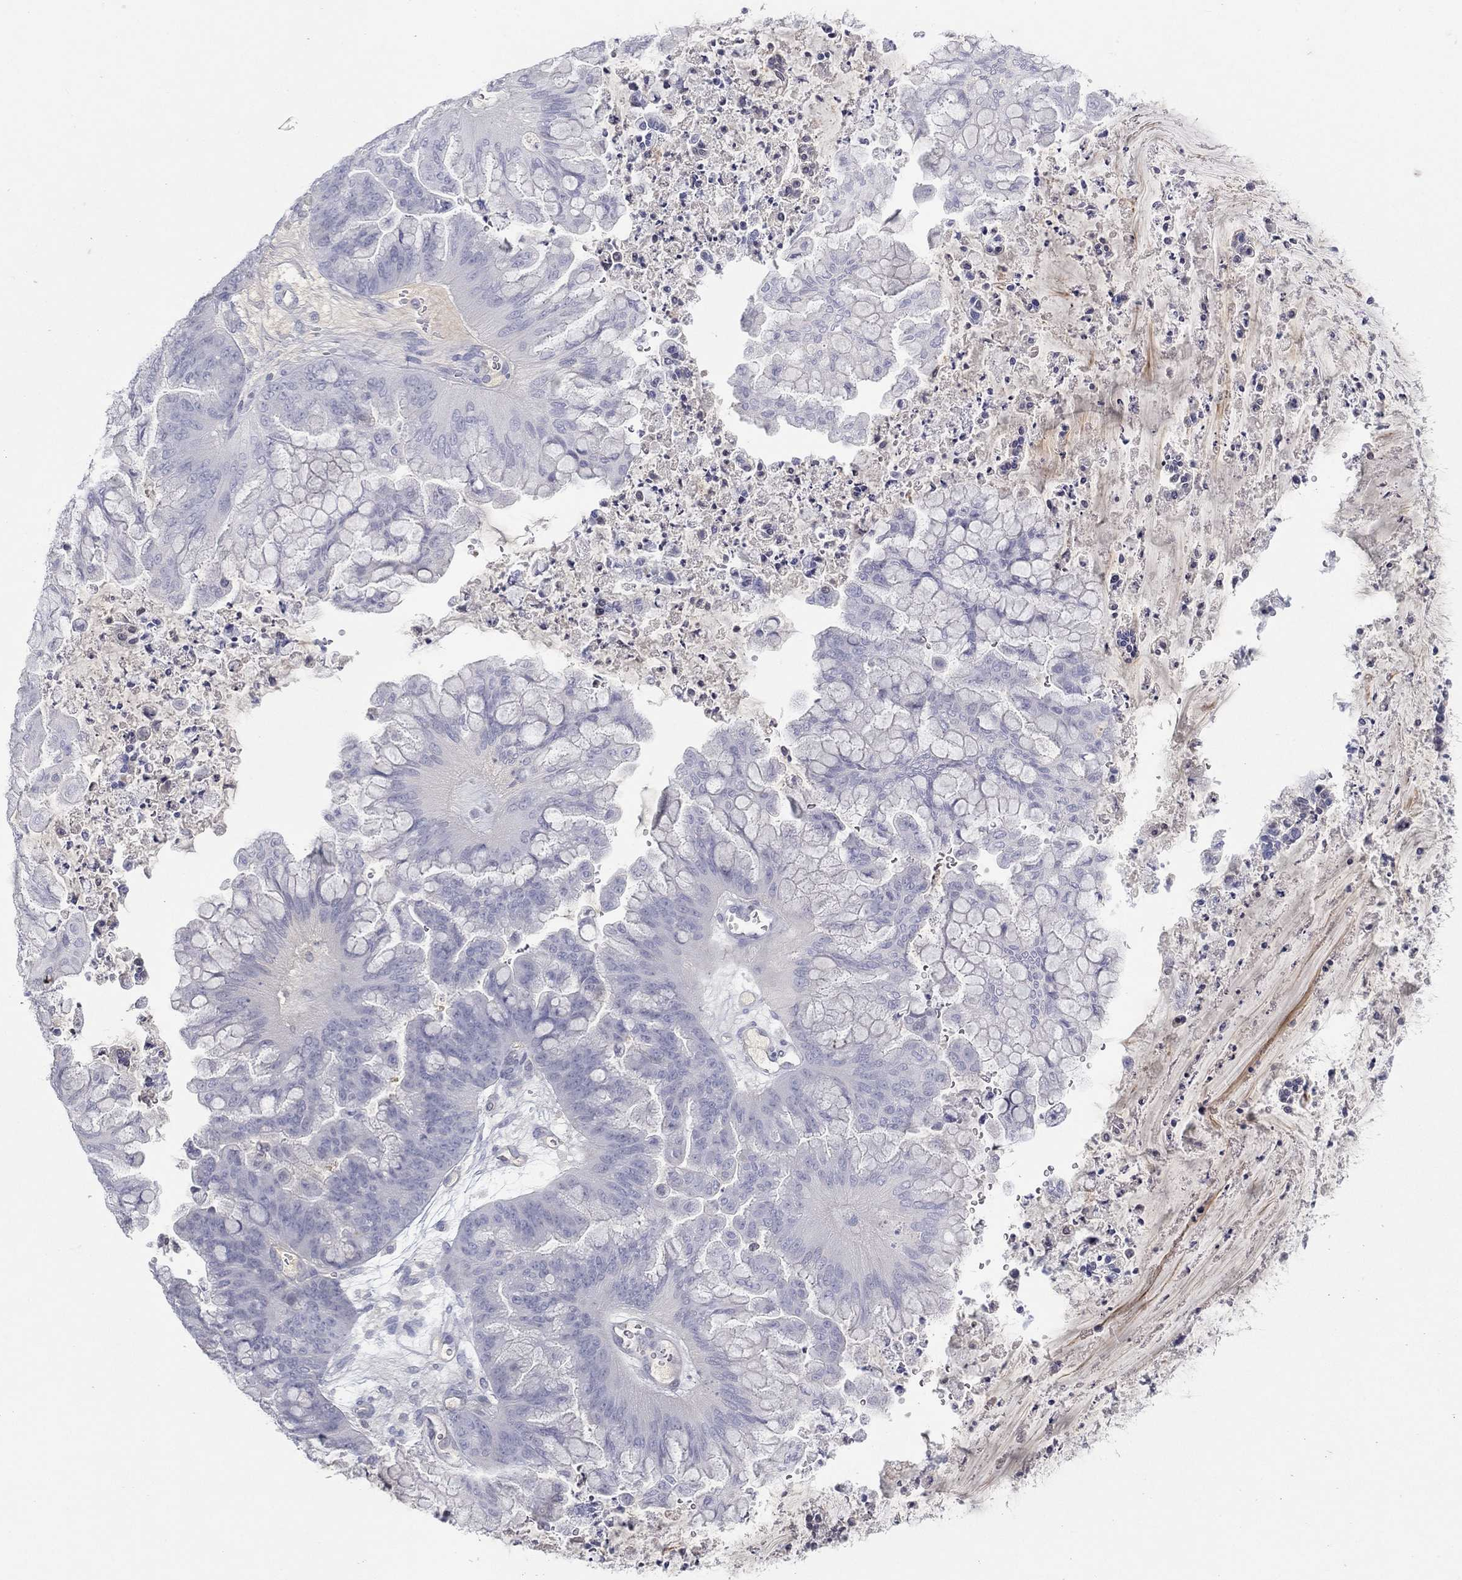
{"staining": {"intensity": "negative", "quantity": "none", "location": "none"}, "tissue": "ovarian cancer", "cell_type": "Tumor cells", "image_type": "cancer", "snomed": [{"axis": "morphology", "description": "Cystadenocarcinoma, mucinous, NOS"}, {"axis": "topography", "description": "Ovary"}], "caption": "This is a micrograph of immunohistochemistry staining of ovarian cancer (mucinous cystadenocarcinoma), which shows no expression in tumor cells.", "gene": "CPT1B", "patient": {"sex": "female", "age": 67}}